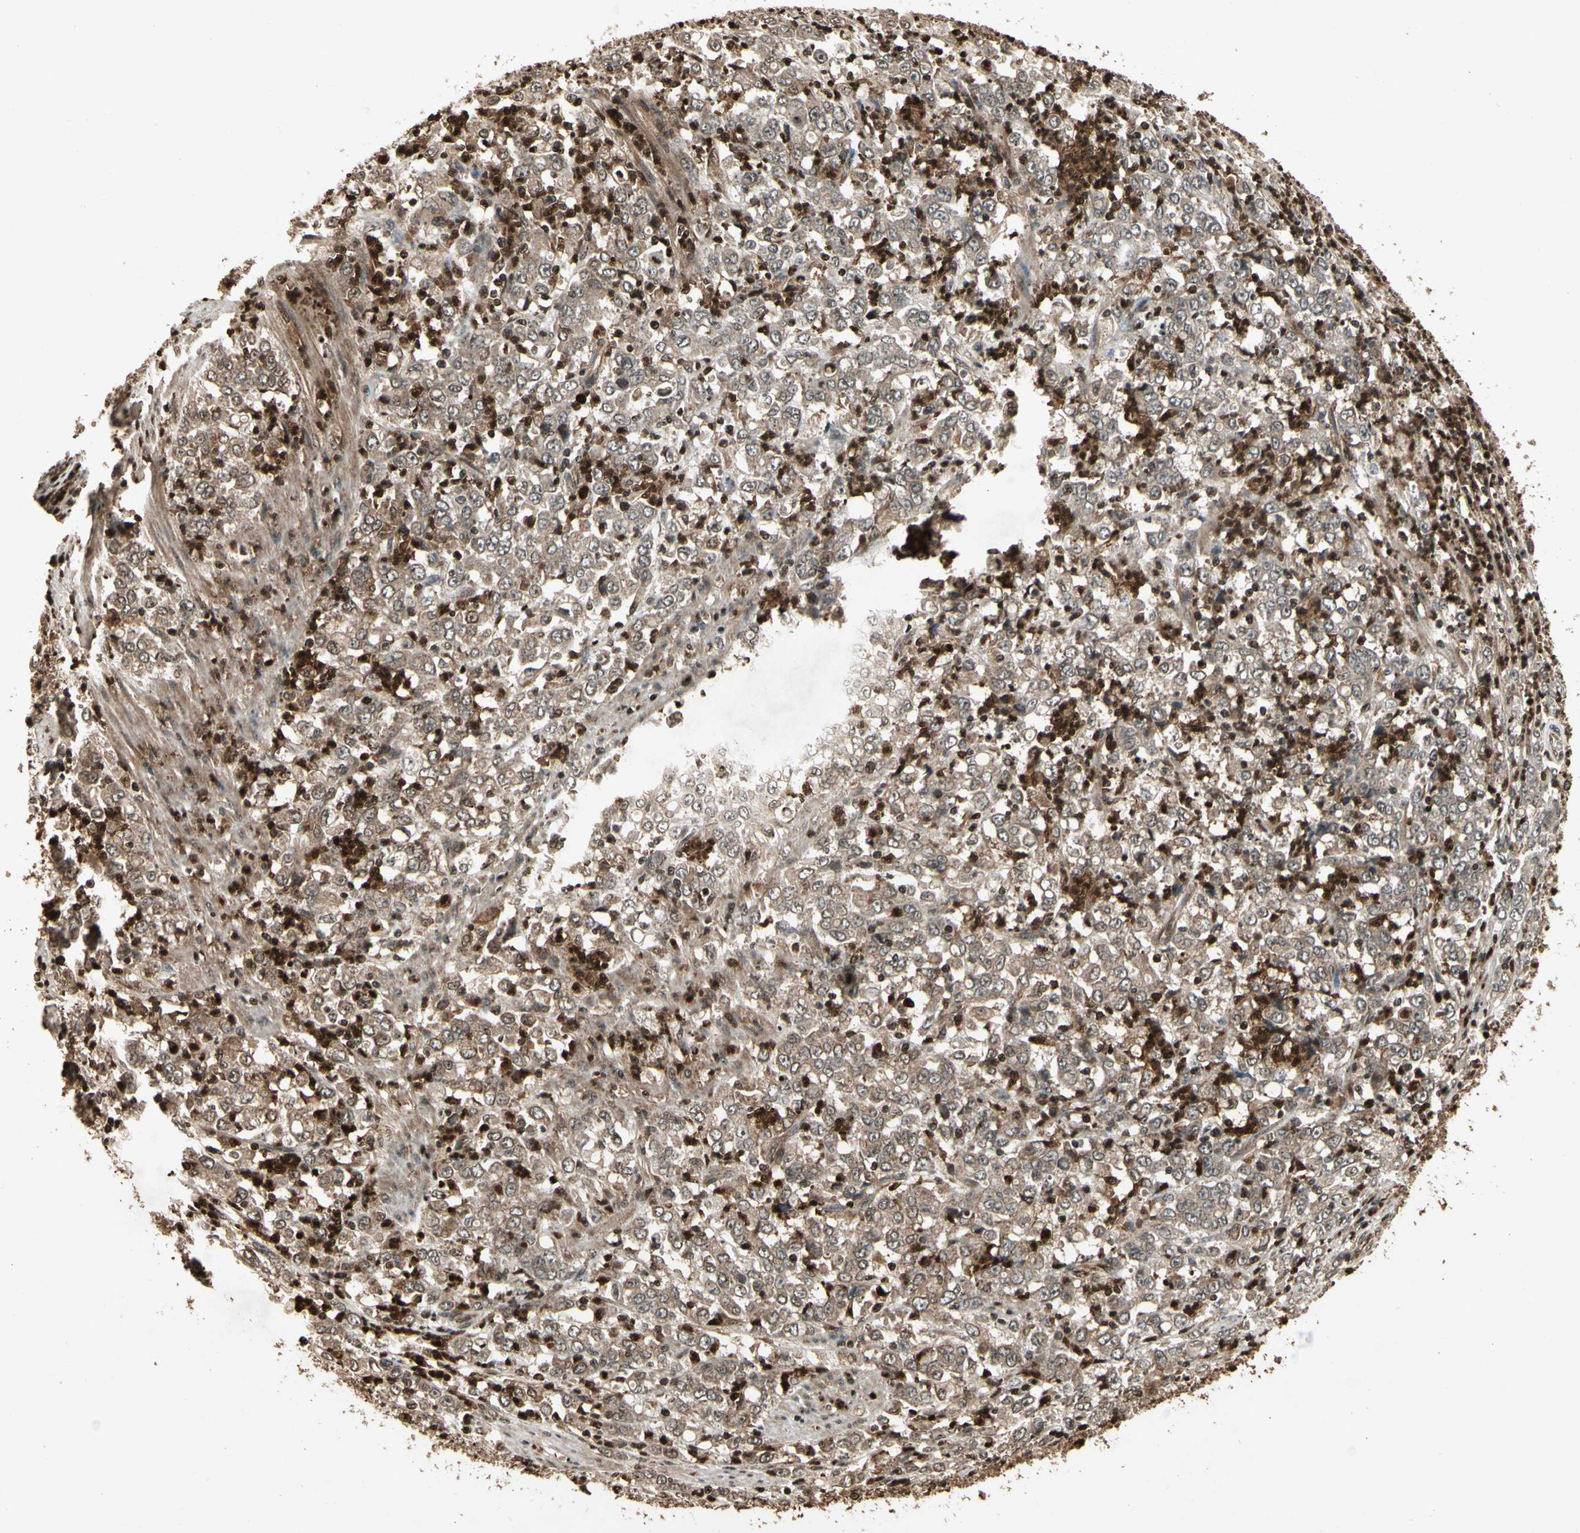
{"staining": {"intensity": "moderate", "quantity": ">75%", "location": "cytoplasmic/membranous"}, "tissue": "stomach cancer", "cell_type": "Tumor cells", "image_type": "cancer", "snomed": [{"axis": "morphology", "description": "Adenocarcinoma, NOS"}, {"axis": "topography", "description": "Stomach, lower"}], "caption": "DAB (3,3'-diaminobenzidine) immunohistochemical staining of stomach adenocarcinoma reveals moderate cytoplasmic/membranous protein expression in about >75% of tumor cells.", "gene": "GLRX", "patient": {"sex": "female", "age": 71}}